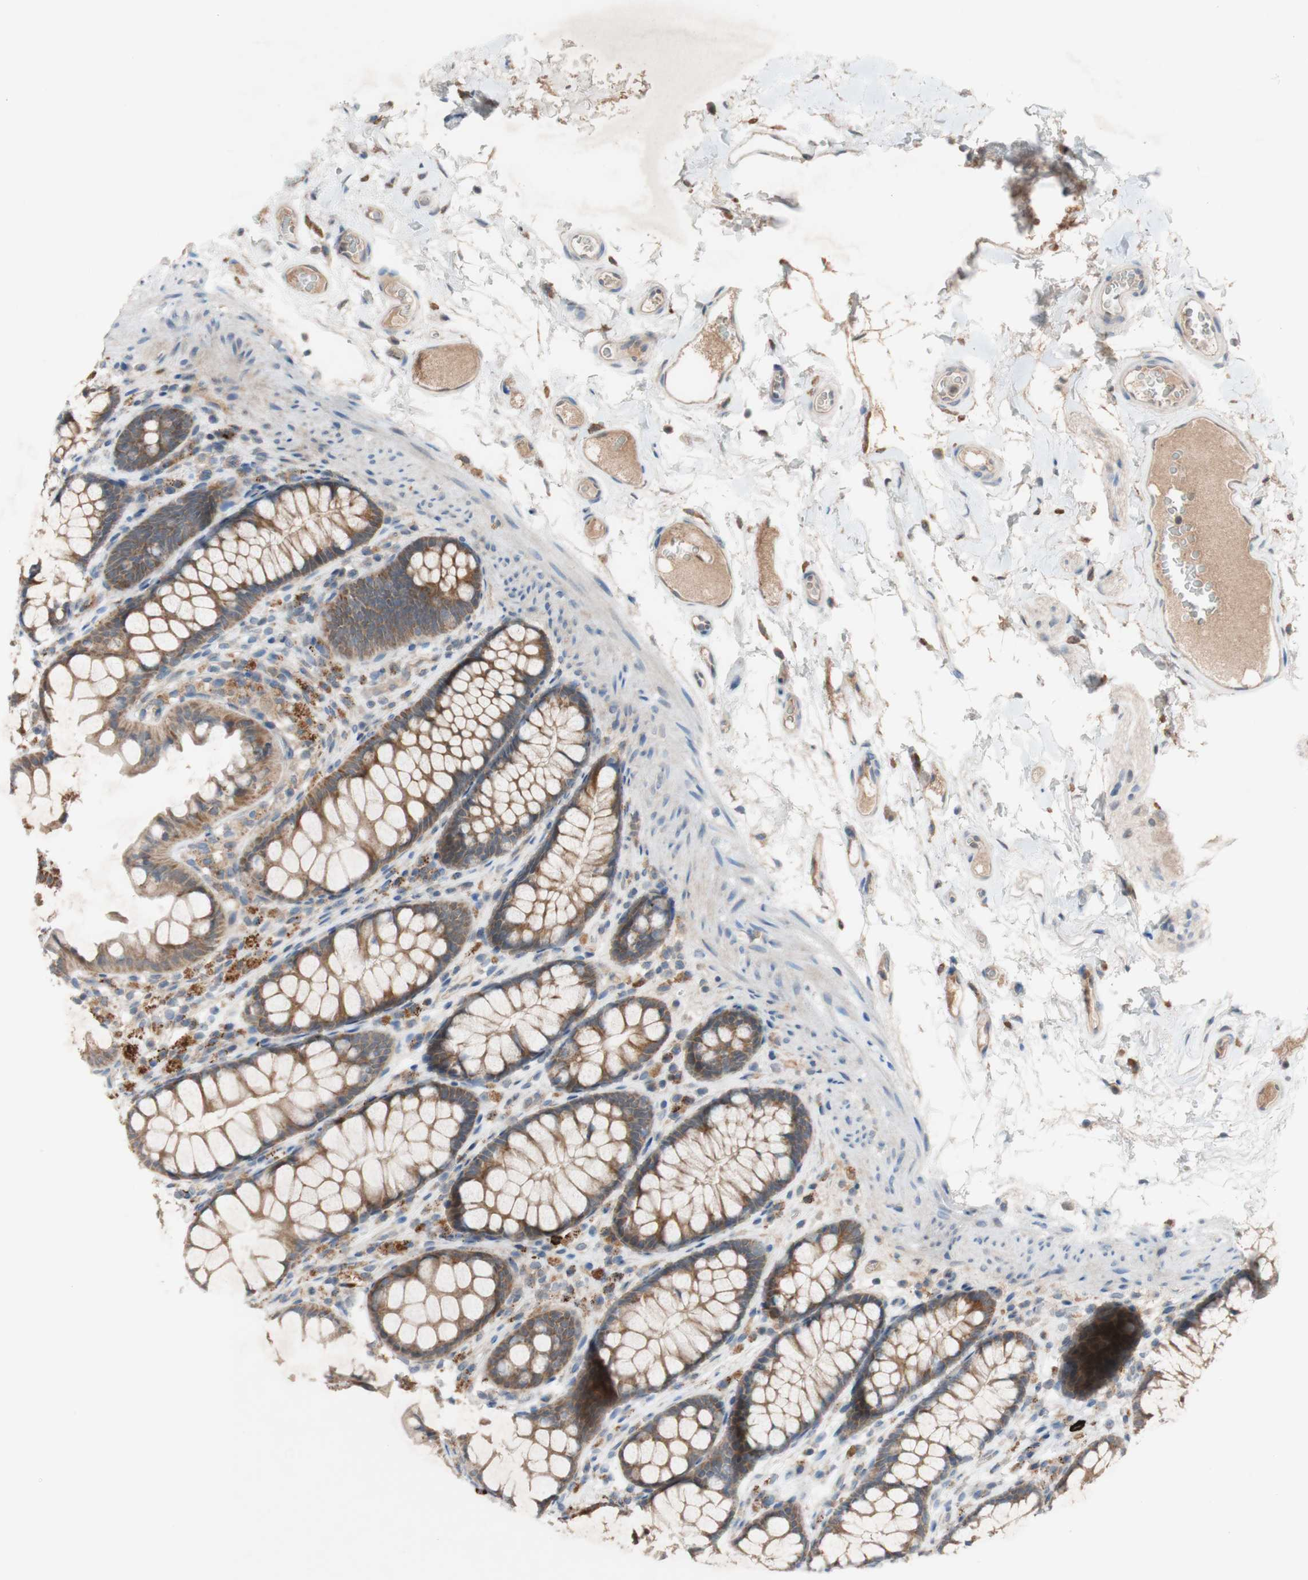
{"staining": {"intensity": "weak", "quantity": ">75%", "location": "cytoplasmic/membranous"}, "tissue": "colon", "cell_type": "Endothelial cells", "image_type": "normal", "snomed": [{"axis": "morphology", "description": "Normal tissue, NOS"}, {"axis": "topography", "description": "Colon"}], "caption": "Protein staining displays weak cytoplasmic/membranous positivity in approximately >75% of endothelial cells in benign colon.", "gene": "PEX2", "patient": {"sex": "female", "age": 55}}